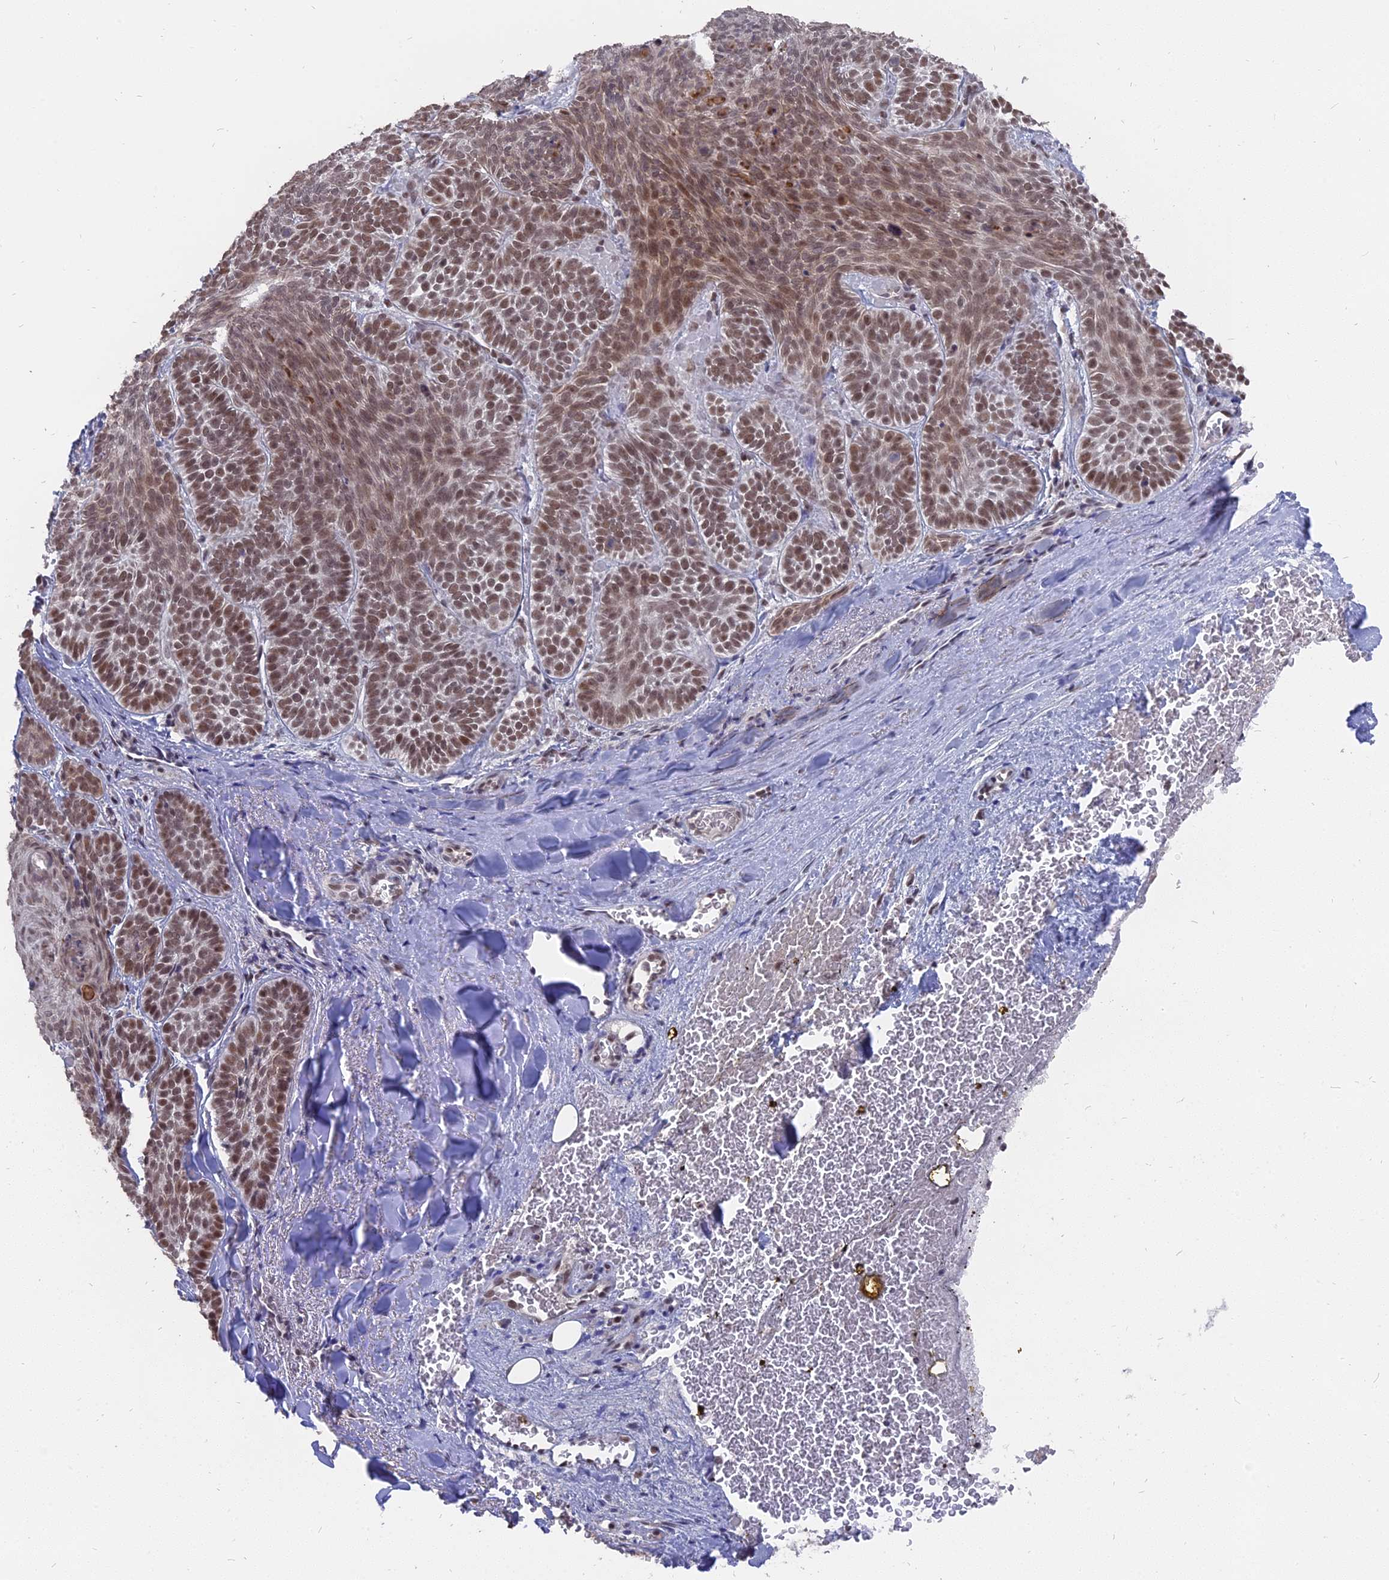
{"staining": {"intensity": "moderate", "quantity": ">75%", "location": "nuclear"}, "tissue": "skin cancer", "cell_type": "Tumor cells", "image_type": "cancer", "snomed": [{"axis": "morphology", "description": "Basal cell carcinoma"}, {"axis": "topography", "description": "Skin"}], "caption": "A brown stain shows moderate nuclear positivity of a protein in skin basal cell carcinoma tumor cells. (brown staining indicates protein expression, while blue staining denotes nuclei).", "gene": "NR1H3", "patient": {"sex": "male", "age": 85}}